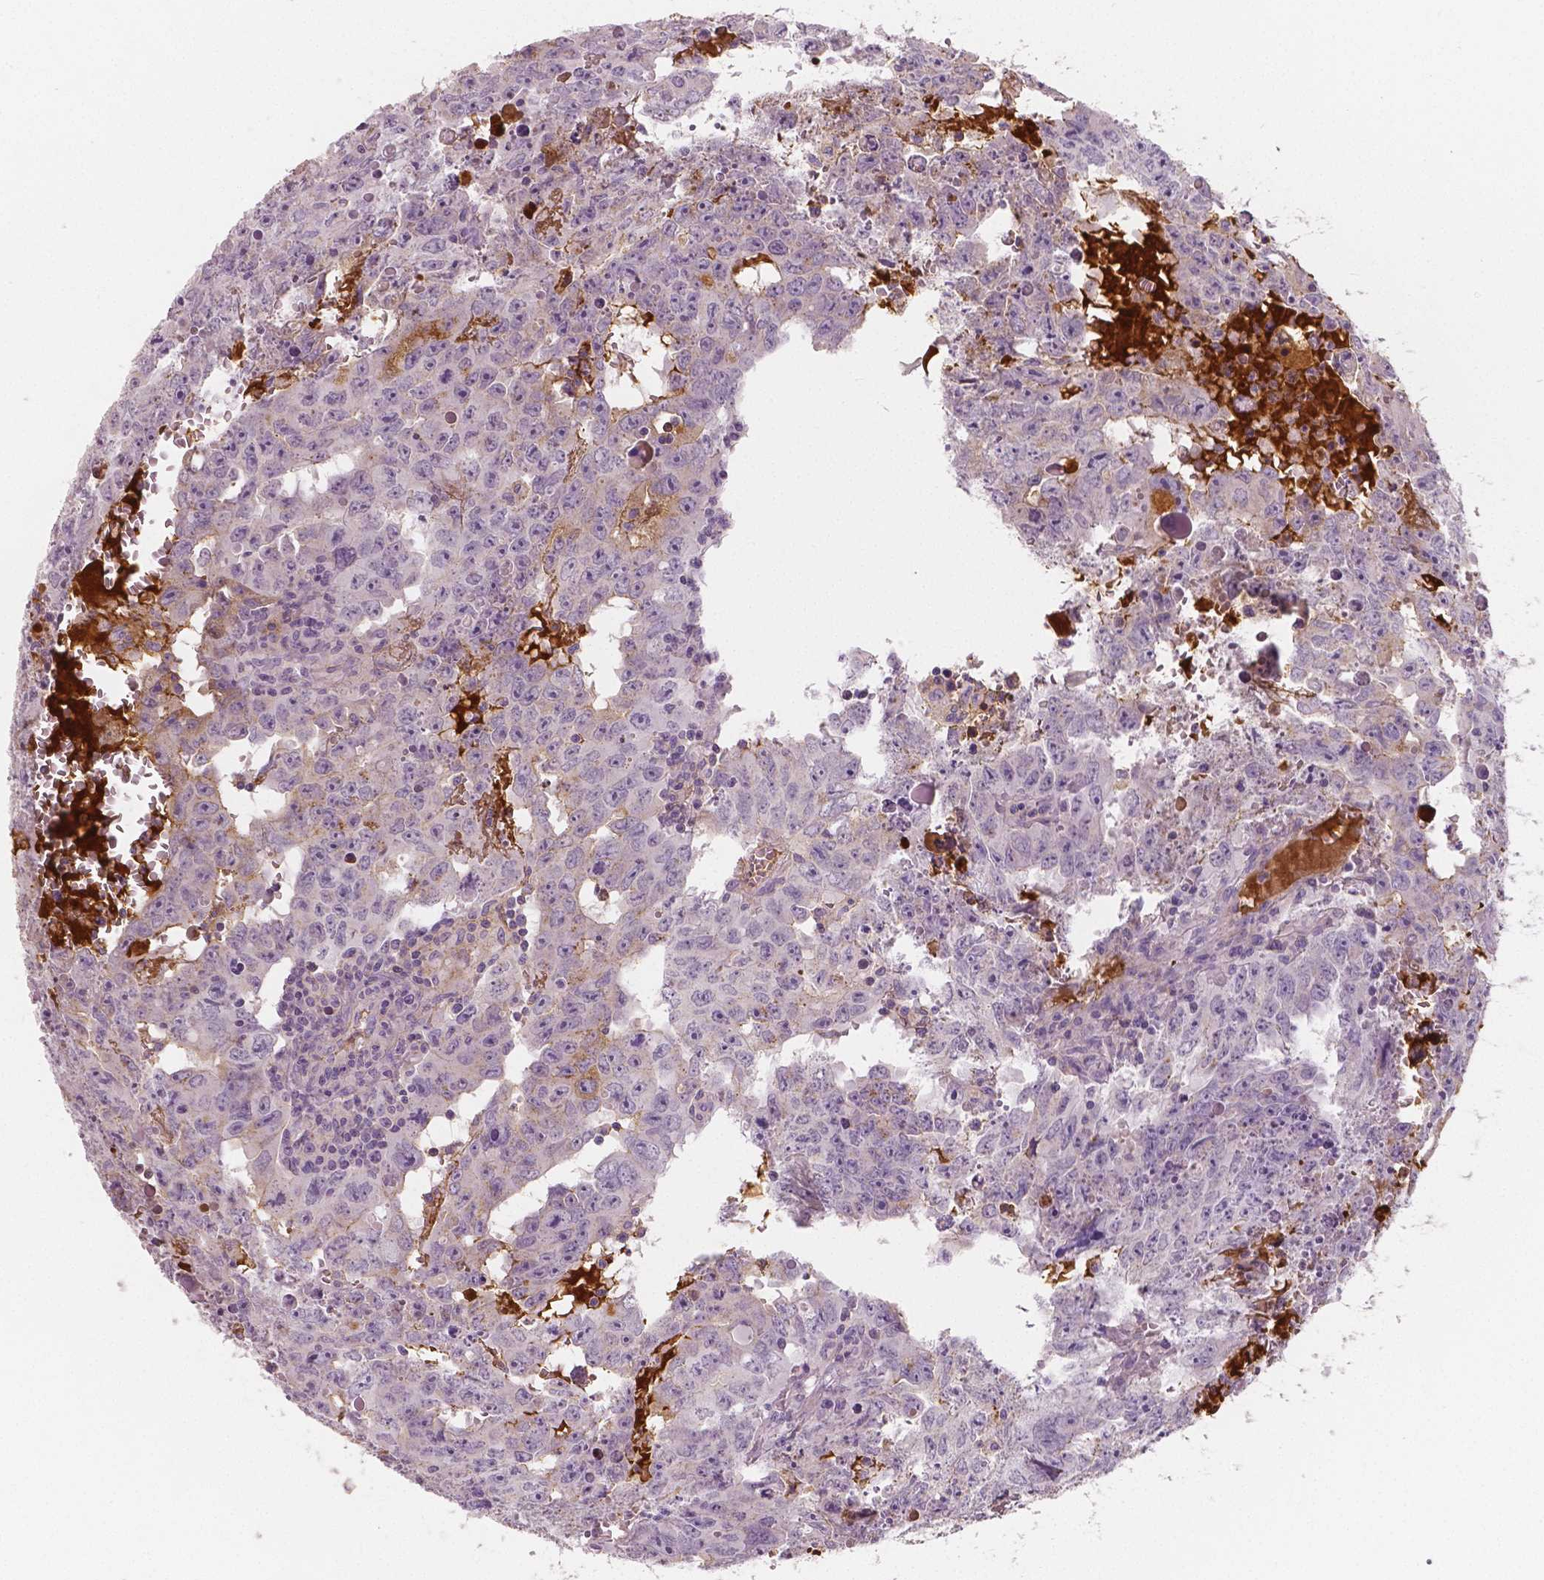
{"staining": {"intensity": "negative", "quantity": "none", "location": "none"}, "tissue": "testis cancer", "cell_type": "Tumor cells", "image_type": "cancer", "snomed": [{"axis": "morphology", "description": "Carcinoma, Embryonal, NOS"}, {"axis": "topography", "description": "Testis"}], "caption": "Histopathology image shows no significant protein positivity in tumor cells of embryonal carcinoma (testis). (Immunohistochemistry (ihc), brightfield microscopy, high magnification).", "gene": "APOA4", "patient": {"sex": "male", "age": 22}}